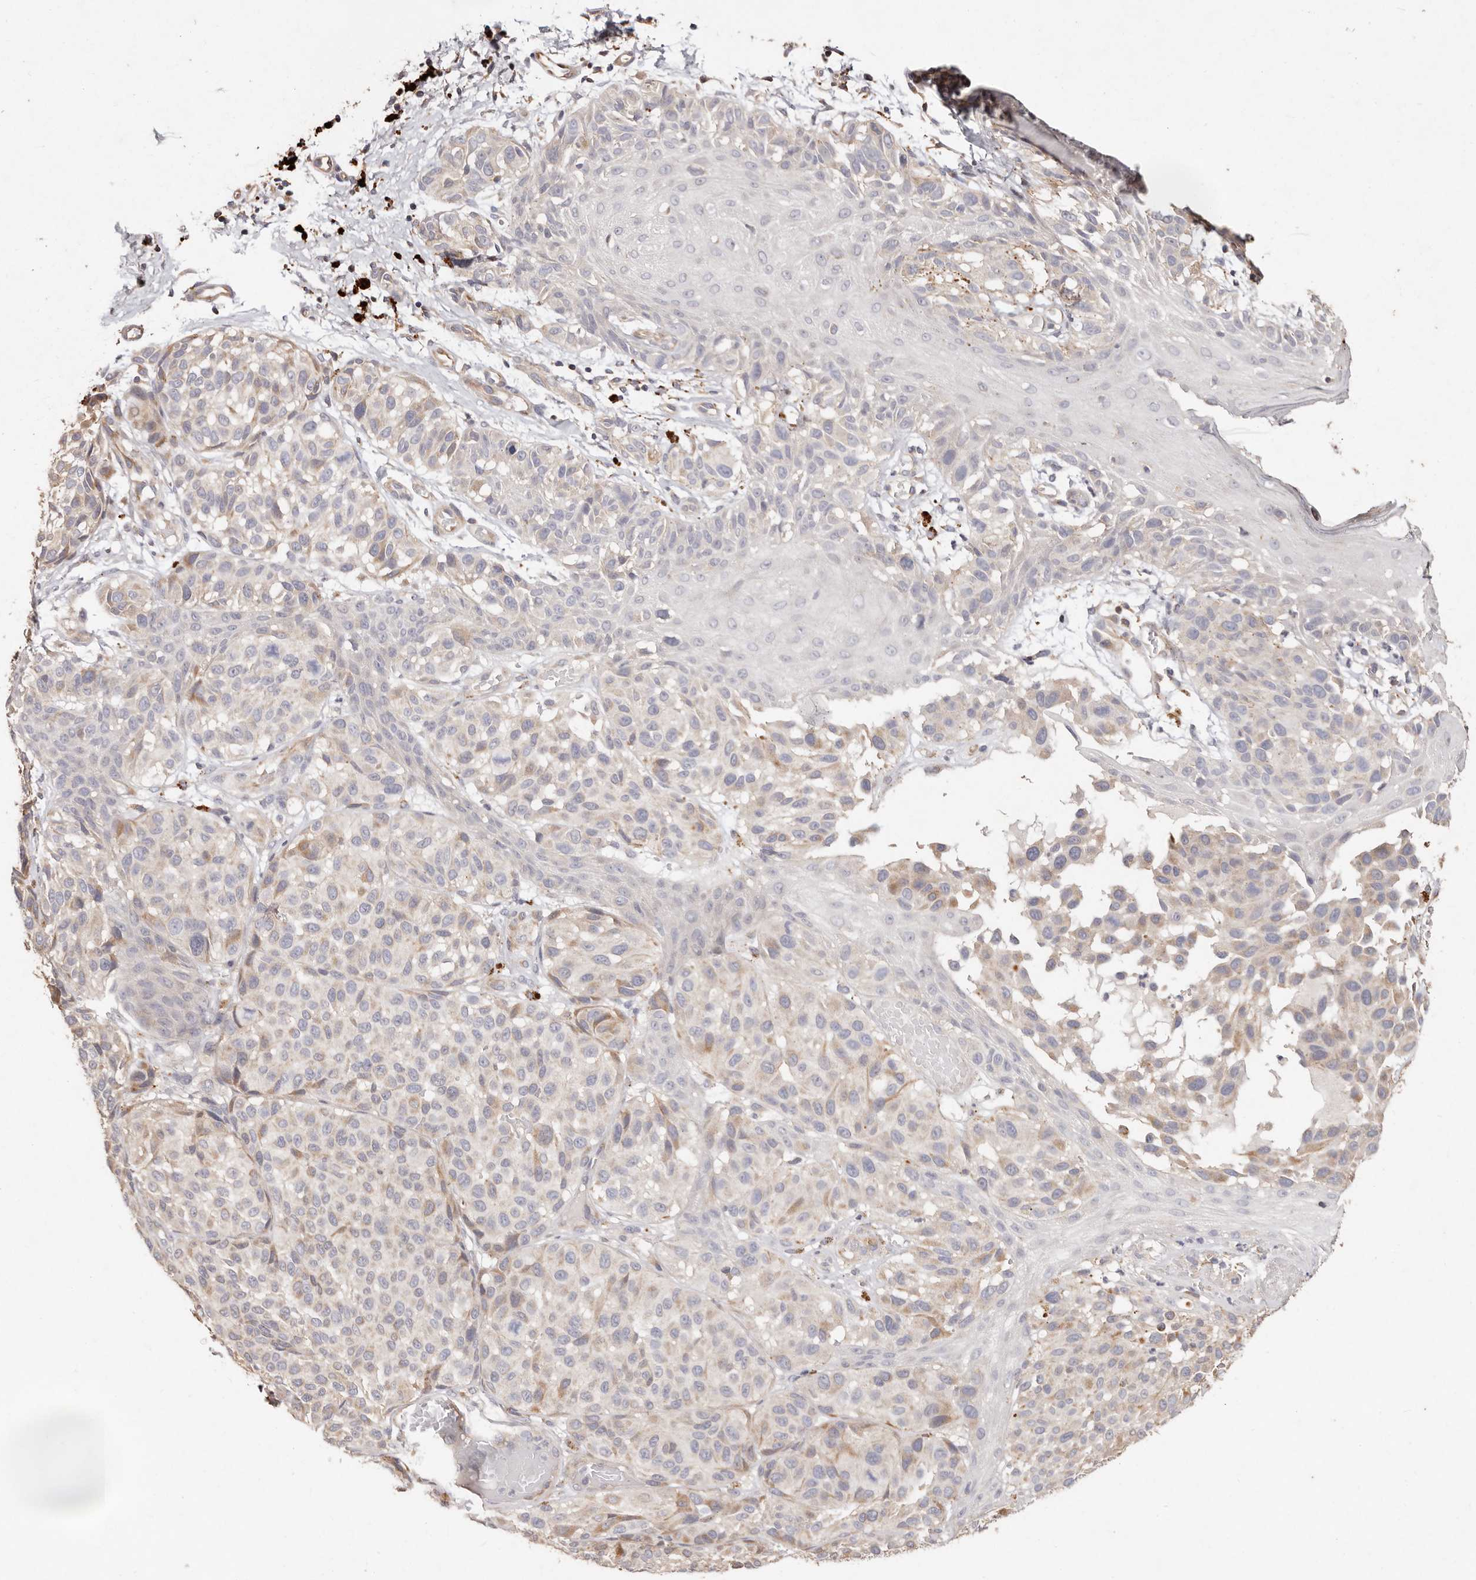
{"staining": {"intensity": "negative", "quantity": "none", "location": "none"}, "tissue": "melanoma", "cell_type": "Tumor cells", "image_type": "cancer", "snomed": [{"axis": "morphology", "description": "Malignant melanoma, NOS"}, {"axis": "topography", "description": "Skin"}], "caption": "Human melanoma stained for a protein using immunohistochemistry exhibits no staining in tumor cells.", "gene": "THBS3", "patient": {"sex": "male", "age": 83}}